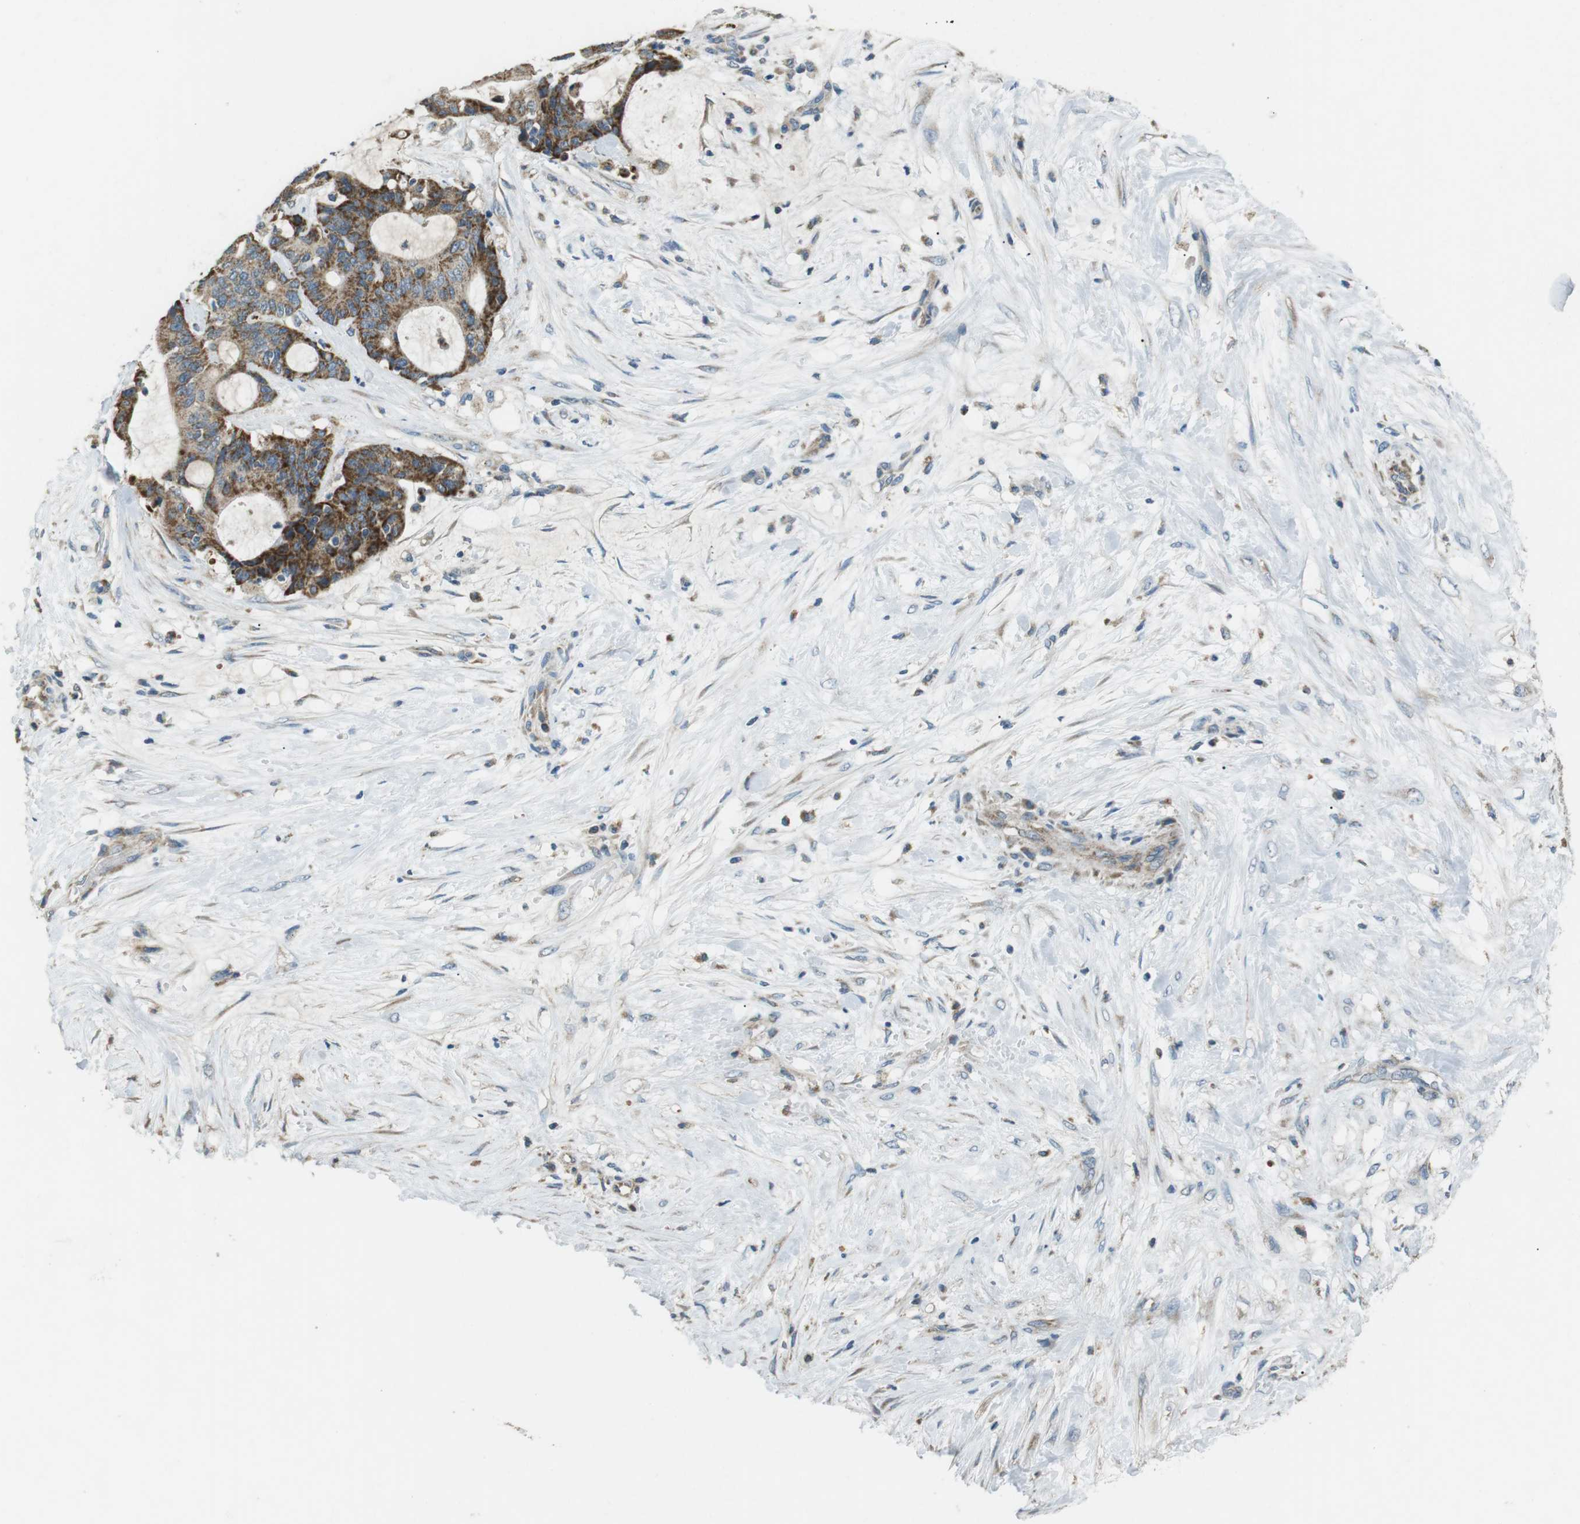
{"staining": {"intensity": "moderate", "quantity": ">75%", "location": "cytoplasmic/membranous"}, "tissue": "liver cancer", "cell_type": "Tumor cells", "image_type": "cancer", "snomed": [{"axis": "morphology", "description": "Cholangiocarcinoma"}, {"axis": "topography", "description": "Liver"}], "caption": "A high-resolution micrograph shows IHC staining of cholangiocarcinoma (liver), which demonstrates moderate cytoplasmic/membranous positivity in approximately >75% of tumor cells. The staining was performed using DAB (3,3'-diaminobenzidine), with brown indicating positive protein expression. Nuclei are stained blue with hematoxylin.", "gene": "BACE1", "patient": {"sex": "female", "age": 73}}